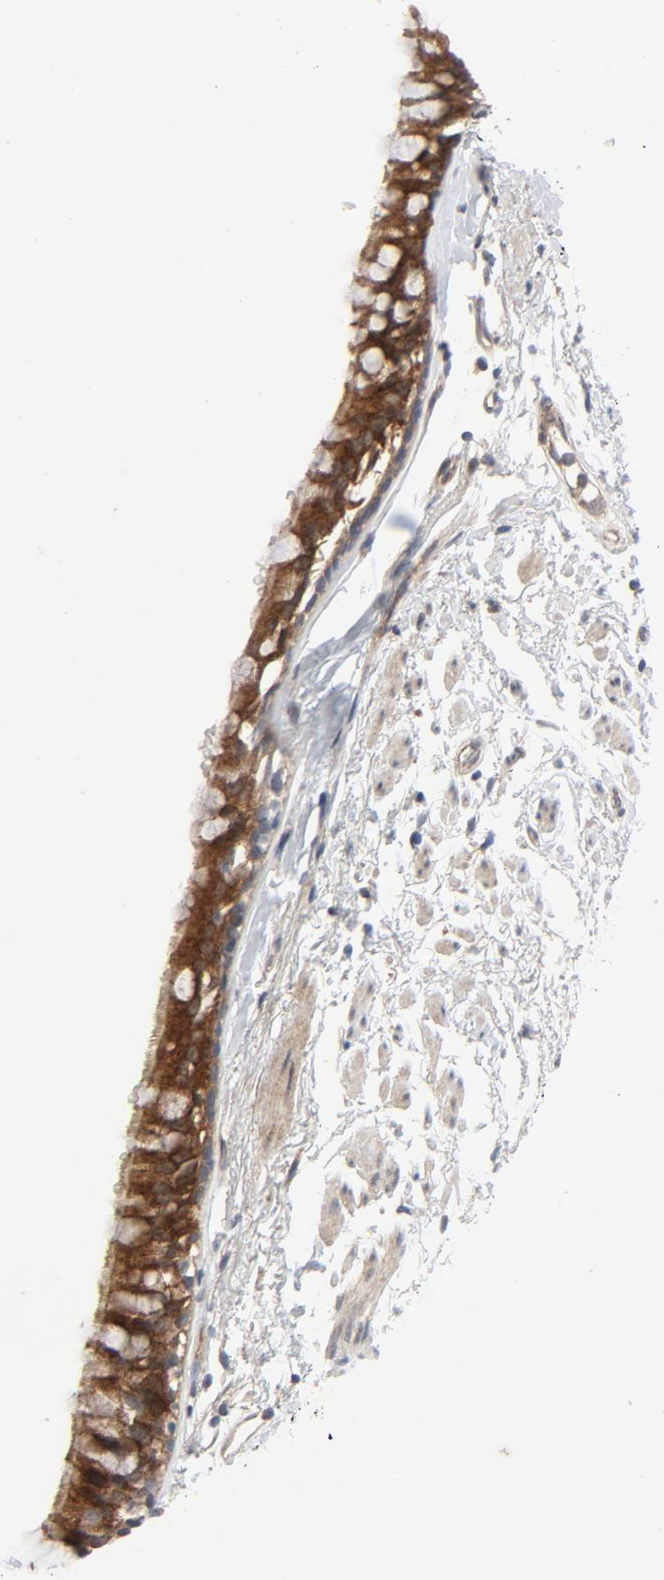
{"staining": {"intensity": "strong", "quantity": ">75%", "location": "cytoplasmic/membranous"}, "tissue": "bronchus", "cell_type": "Respiratory epithelial cells", "image_type": "normal", "snomed": [{"axis": "morphology", "description": "Normal tissue, NOS"}, {"axis": "topography", "description": "Bronchus"}], "caption": "Bronchus stained for a protein shows strong cytoplasmic/membranous positivity in respiratory epithelial cells. (DAB = brown stain, brightfield microscopy at high magnification).", "gene": "TSG101", "patient": {"sex": "female", "age": 73}}